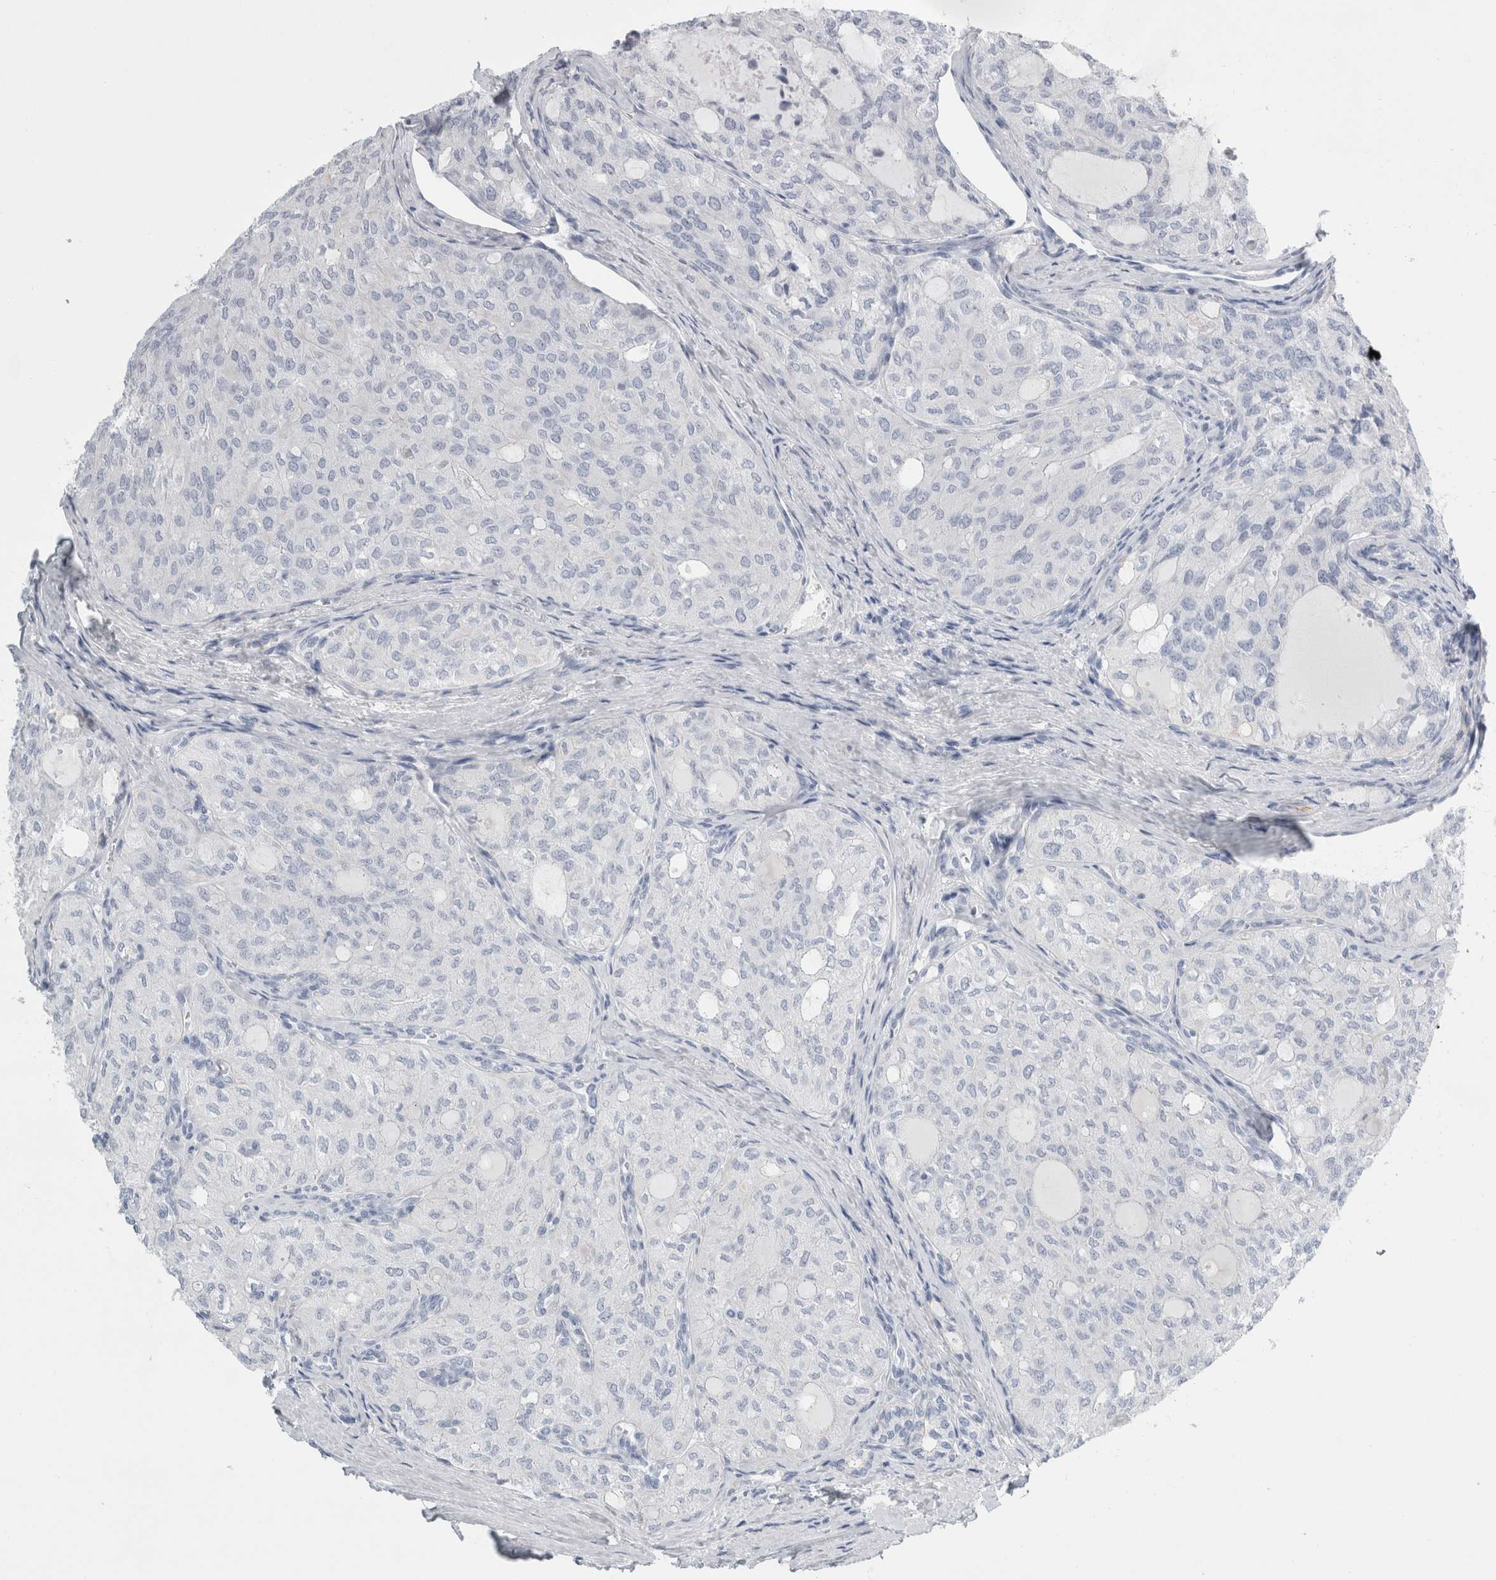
{"staining": {"intensity": "negative", "quantity": "none", "location": "none"}, "tissue": "thyroid cancer", "cell_type": "Tumor cells", "image_type": "cancer", "snomed": [{"axis": "morphology", "description": "Follicular adenoma carcinoma, NOS"}, {"axis": "topography", "description": "Thyroid gland"}], "caption": "This is a photomicrograph of IHC staining of thyroid cancer, which shows no expression in tumor cells. (DAB (3,3'-diaminobenzidine) immunohistochemistry with hematoxylin counter stain).", "gene": "RPH3AL", "patient": {"sex": "male", "age": 75}}